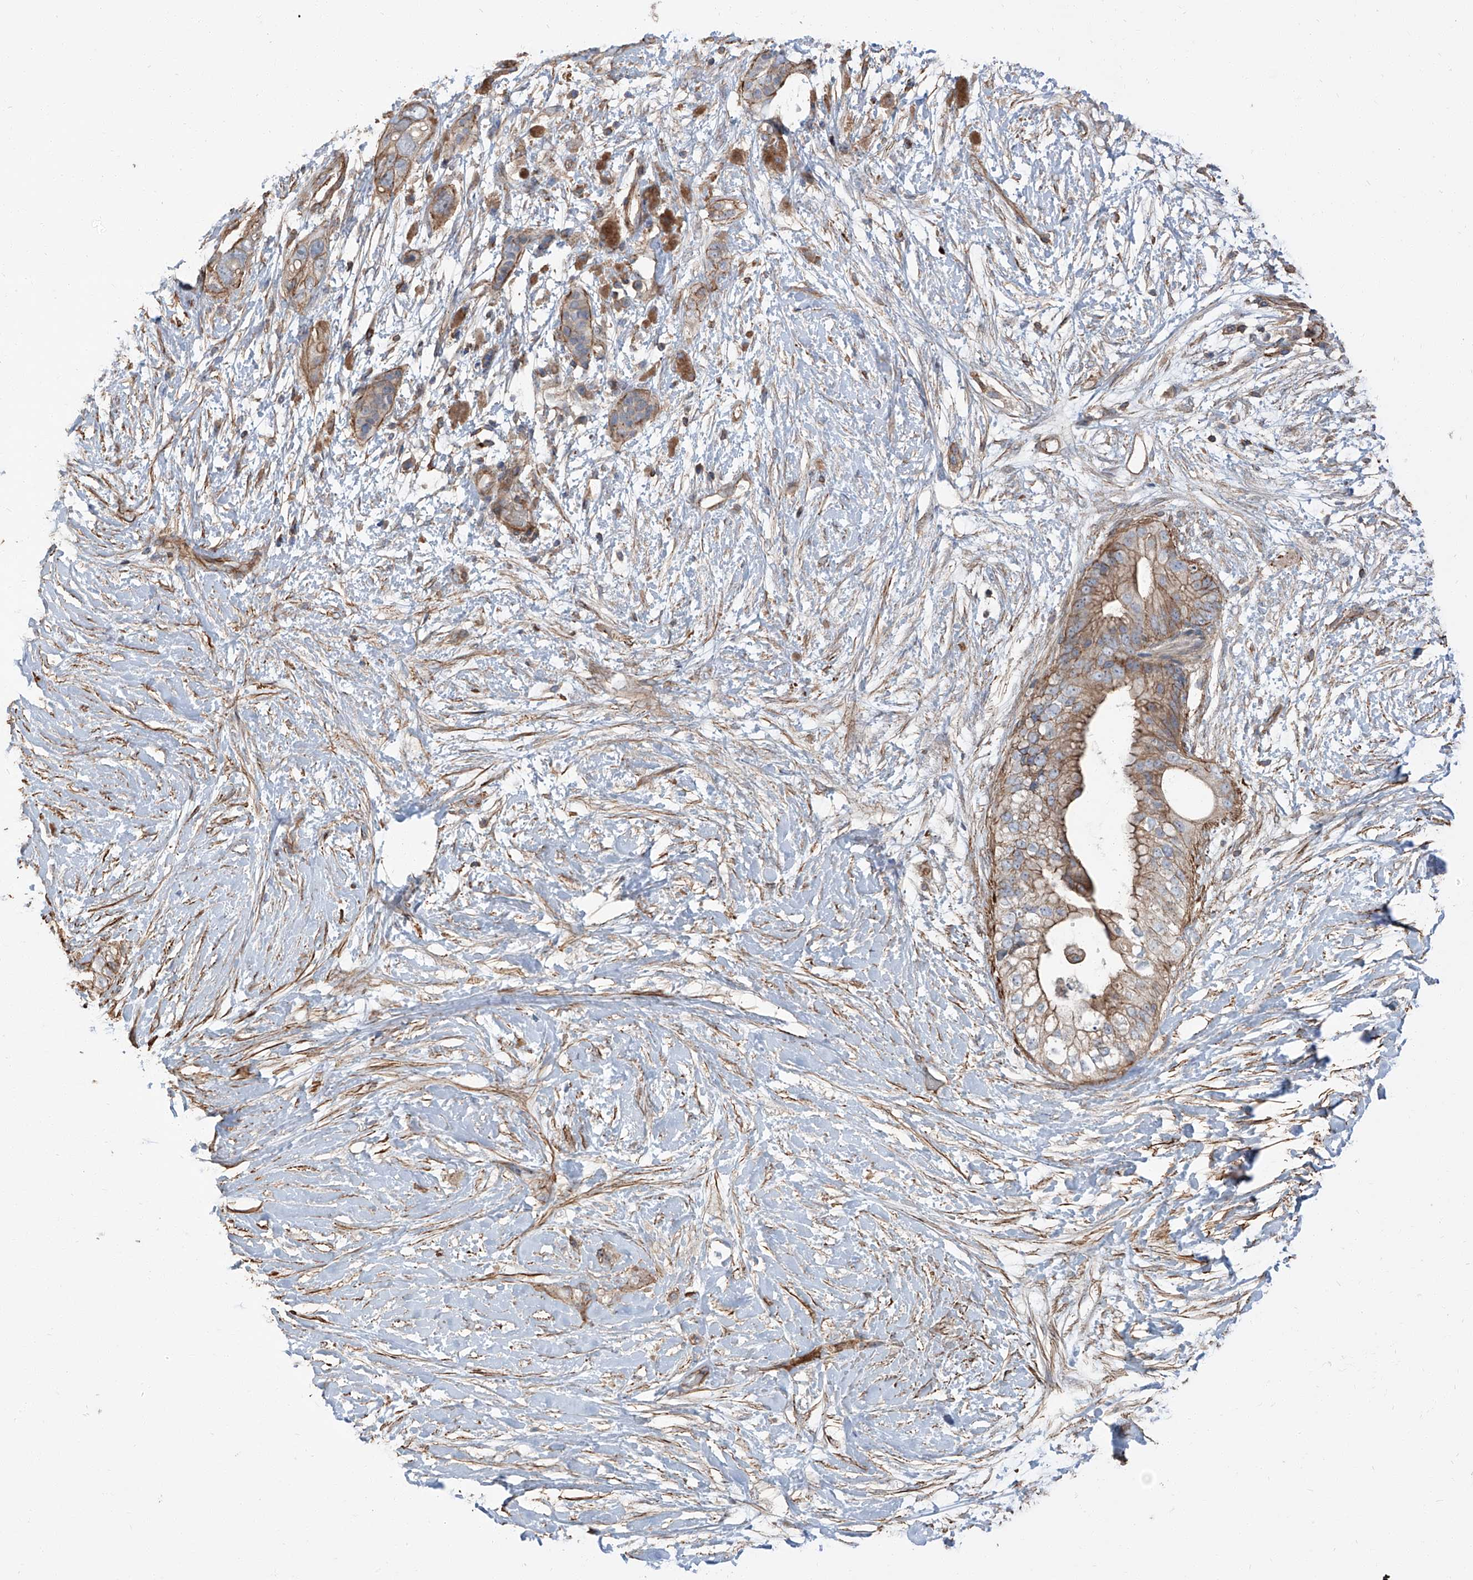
{"staining": {"intensity": "moderate", "quantity": "<25%", "location": "cytoplasmic/membranous"}, "tissue": "pancreatic cancer", "cell_type": "Tumor cells", "image_type": "cancer", "snomed": [{"axis": "morphology", "description": "Adenocarcinoma, NOS"}, {"axis": "topography", "description": "Pancreas"}], "caption": "A histopathology image of pancreatic cancer (adenocarcinoma) stained for a protein displays moderate cytoplasmic/membranous brown staining in tumor cells.", "gene": "PIEZO2", "patient": {"sex": "male", "age": 53}}